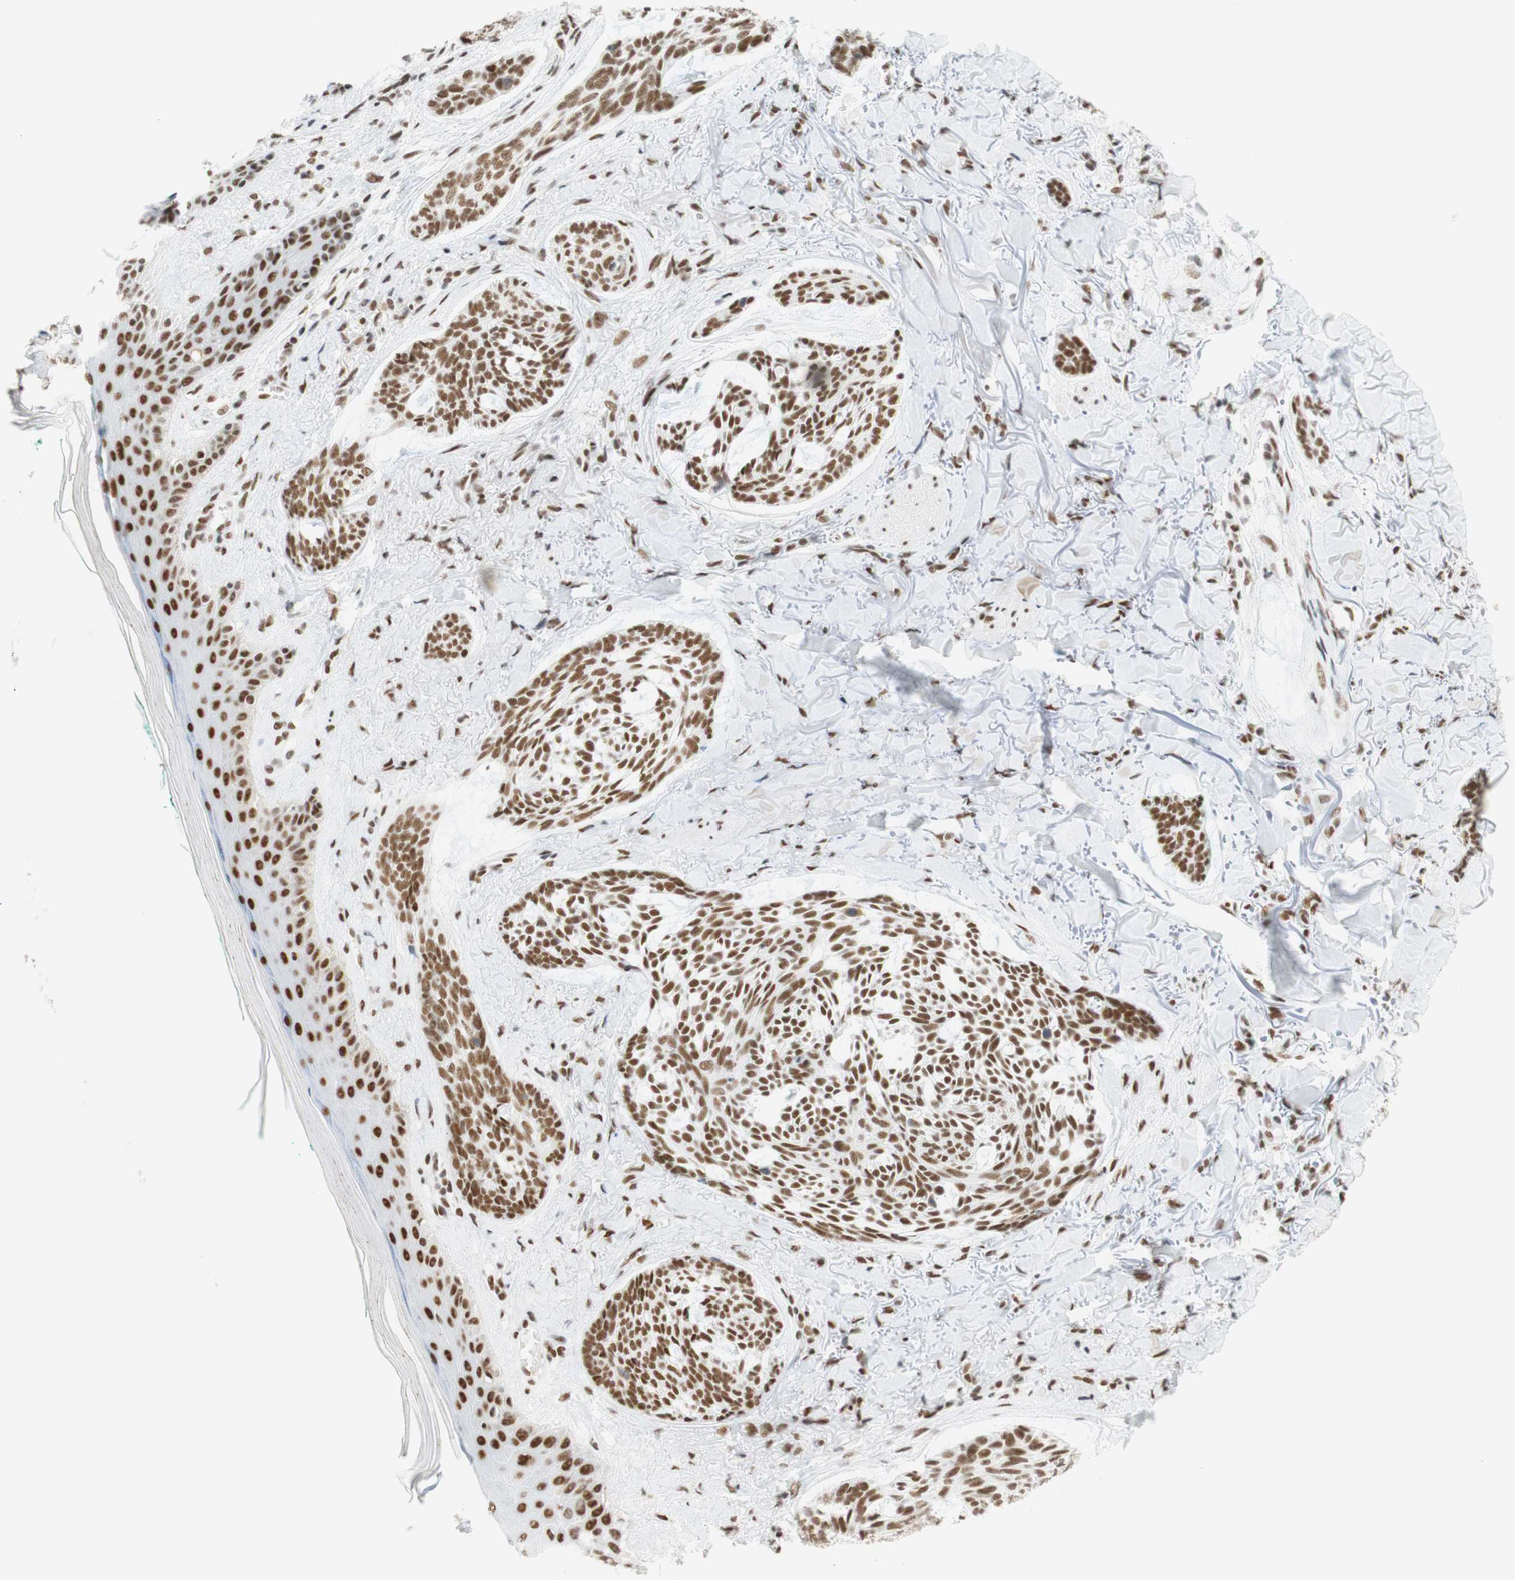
{"staining": {"intensity": "moderate", "quantity": "25%-75%", "location": "nuclear"}, "tissue": "skin cancer", "cell_type": "Tumor cells", "image_type": "cancer", "snomed": [{"axis": "morphology", "description": "Basal cell carcinoma"}, {"axis": "topography", "description": "Skin"}], "caption": "Basal cell carcinoma (skin) stained with DAB IHC displays medium levels of moderate nuclear expression in about 25%-75% of tumor cells. (DAB (3,3'-diaminobenzidine) = brown stain, brightfield microscopy at high magnification).", "gene": "RNF20", "patient": {"sex": "male", "age": 43}}